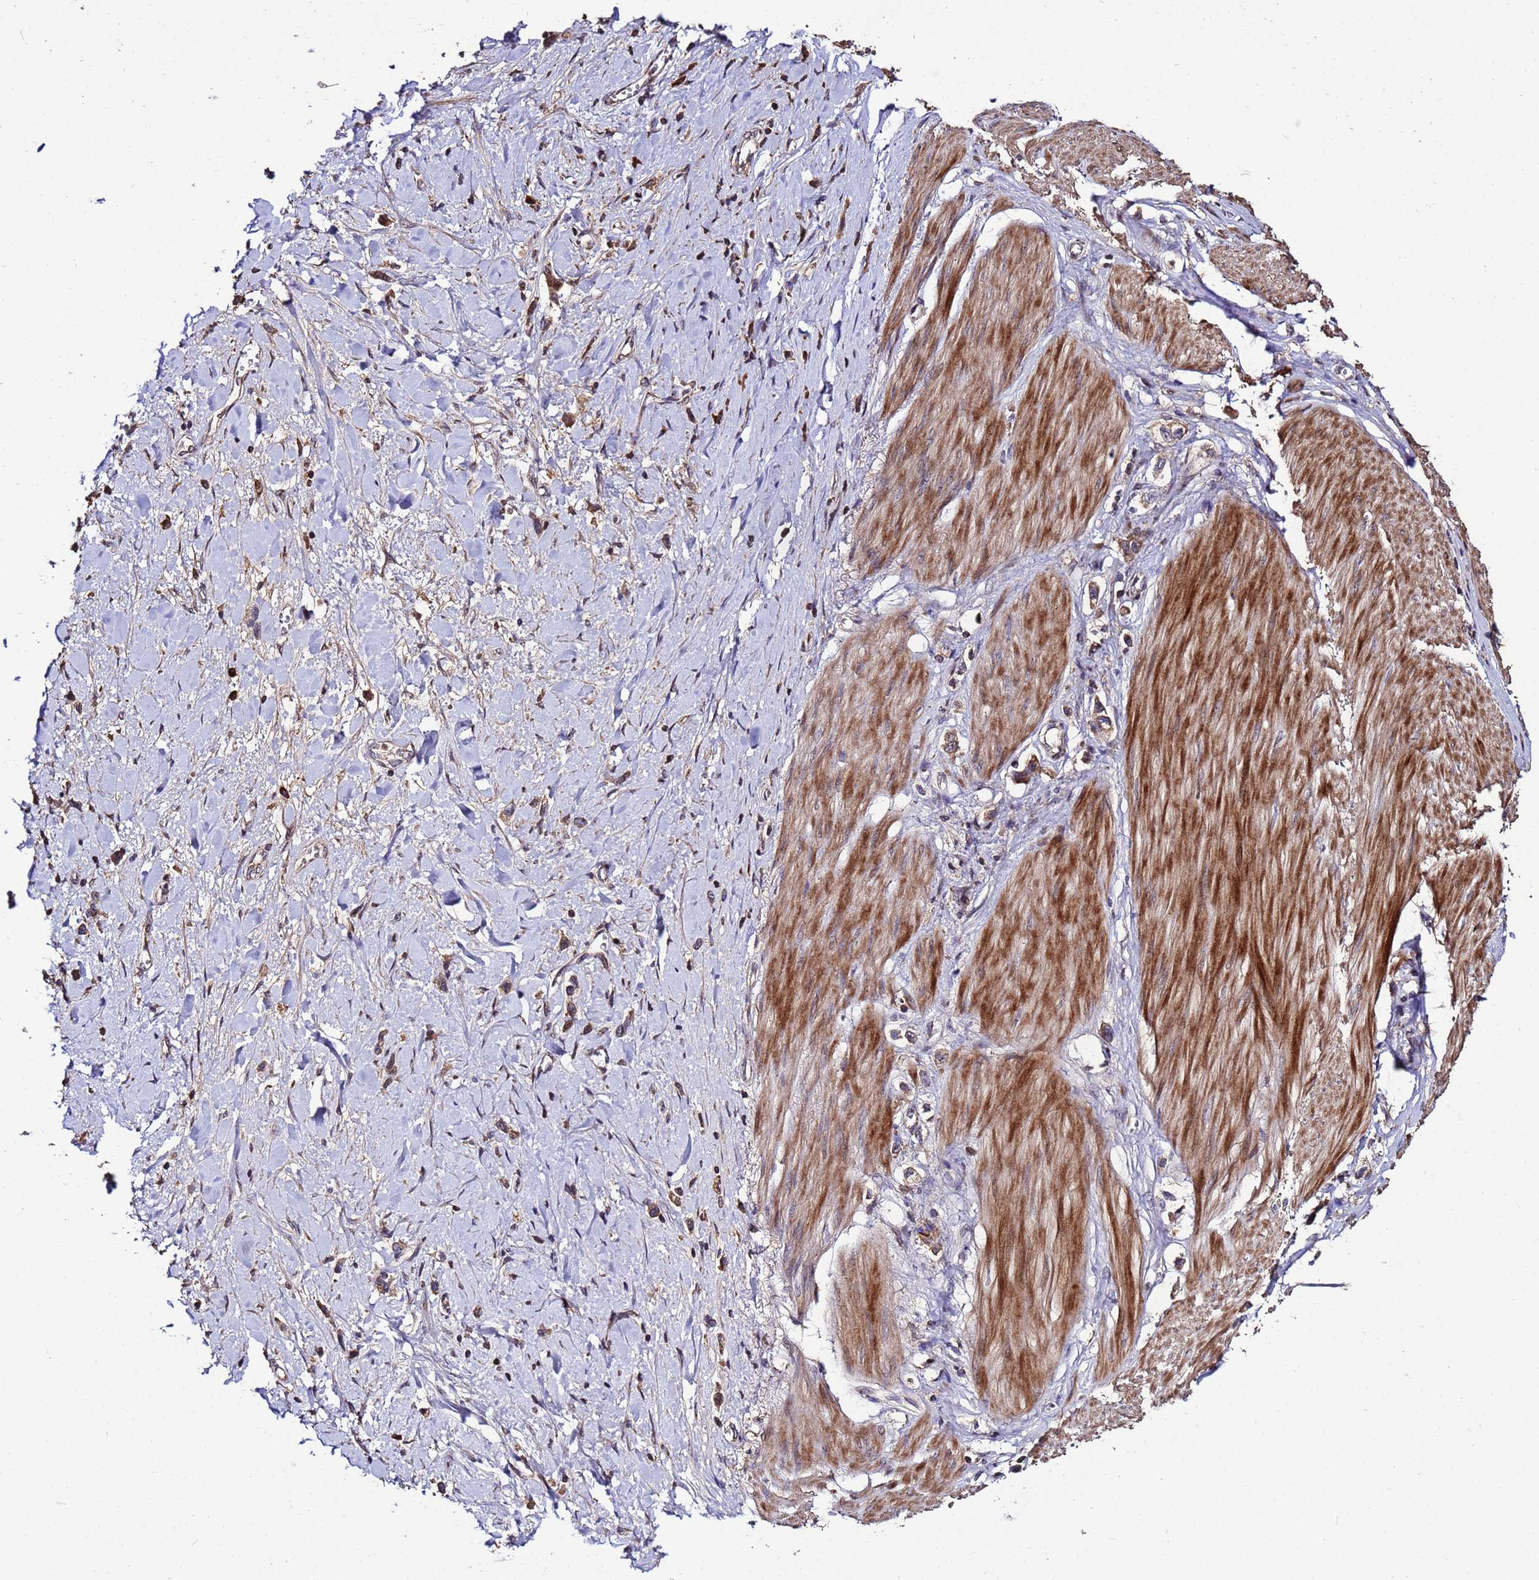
{"staining": {"intensity": "weak", "quantity": ">75%", "location": "cytoplasmic/membranous"}, "tissue": "stomach cancer", "cell_type": "Tumor cells", "image_type": "cancer", "snomed": [{"axis": "morphology", "description": "Adenocarcinoma, NOS"}, {"axis": "topography", "description": "Stomach"}], "caption": "There is low levels of weak cytoplasmic/membranous positivity in tumor cells of stomach cancer, as demonstrated by immunohistochemical staining (brown color).", "gene": "WNK4", "patient": {"sex": "female", "age": 65}}